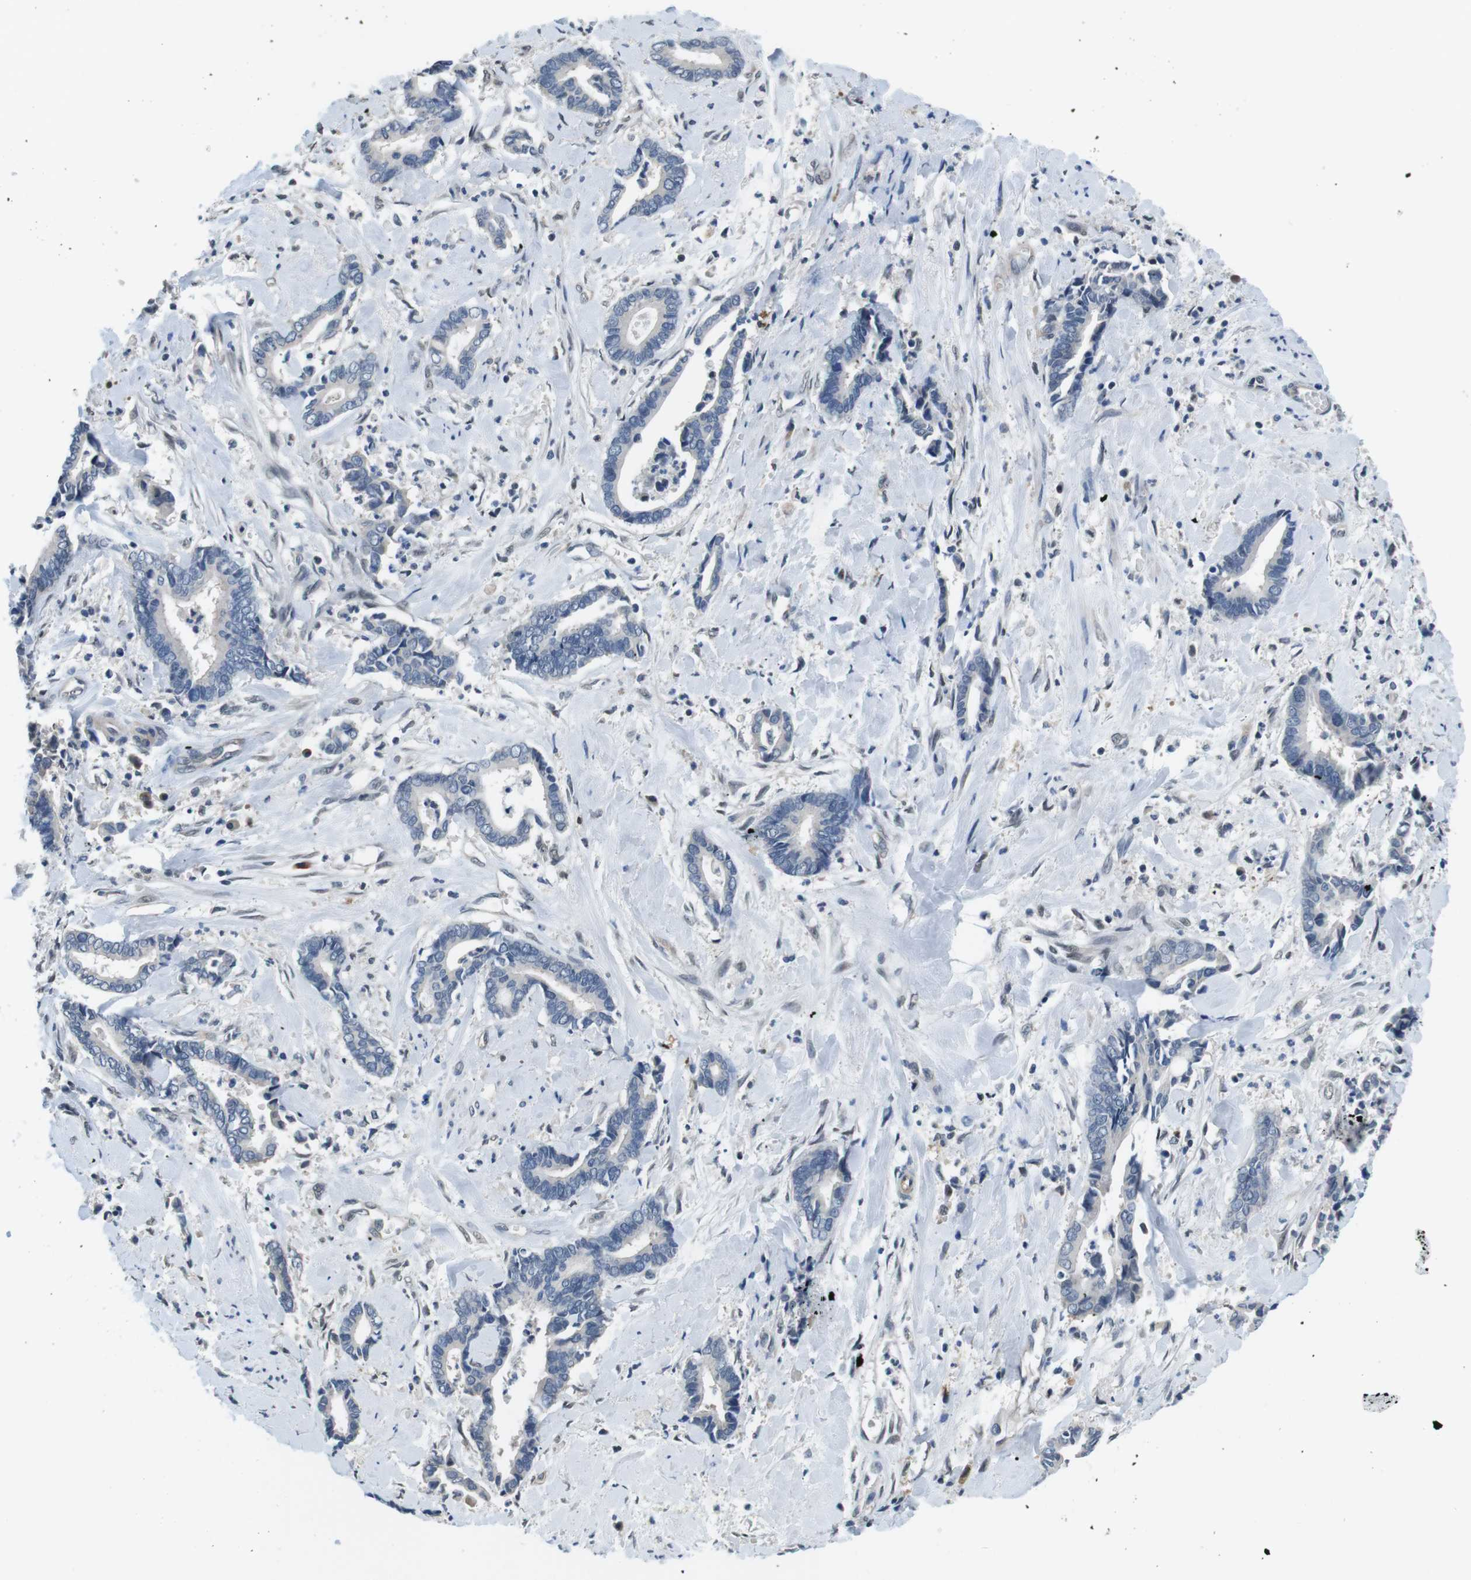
{"staining": {"intensity": "negative", "quantity": "none", "location": "none"}, "tissue": "cervical cancer", "cell_type": "Tumor cells", "image_type": "cancer", "snomed": [{"axis": "morphology", "description": "Adenocarcinoma, NOS"}, {"axis": "topography", "description": "Cervix"}], "caption": "This is an immunohistochemistry (IHC) histopathology image of cervical cancer. There is no staining in tumor cells.", "gene": "CD163L1", "patient": {"sex": "female", "age": 44}}